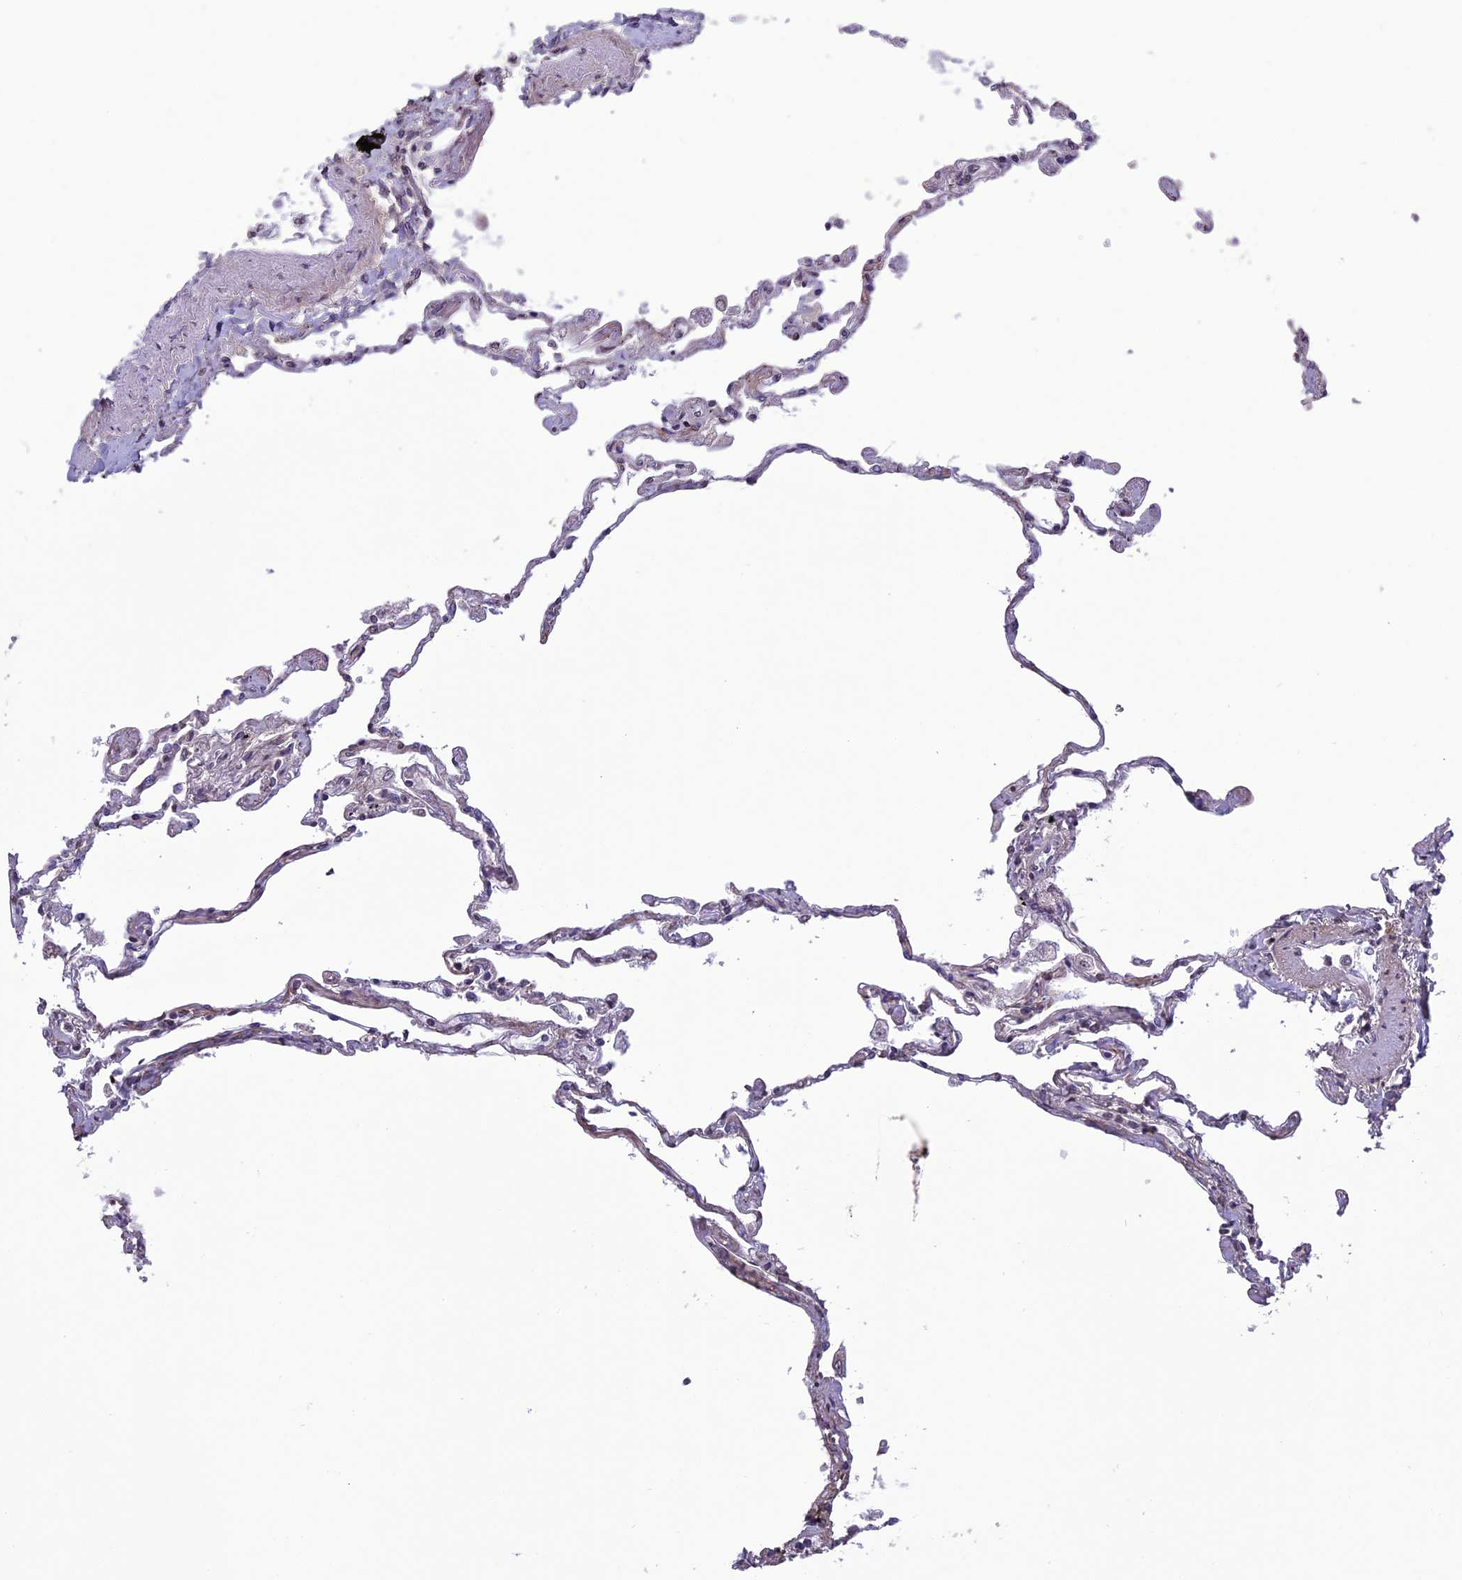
{"staining": {"intensity": "negative", "quantity": "none", "location": "none"}, "tissue": "lung", "cell_type": "Alveolar cells", "image_type": "normal", "snomed": [{"axis": "morphology", "description": "Normal tissue, NOS"}, {"axis": "topography", "description": "Lung"}], "caption": "Immunohistochemistry image of normal lung stained for a protein (brown), which reveals no staining in alveolar cells.", "gene": "ERG28", "patient": {"sex": "female", "age": 67}}